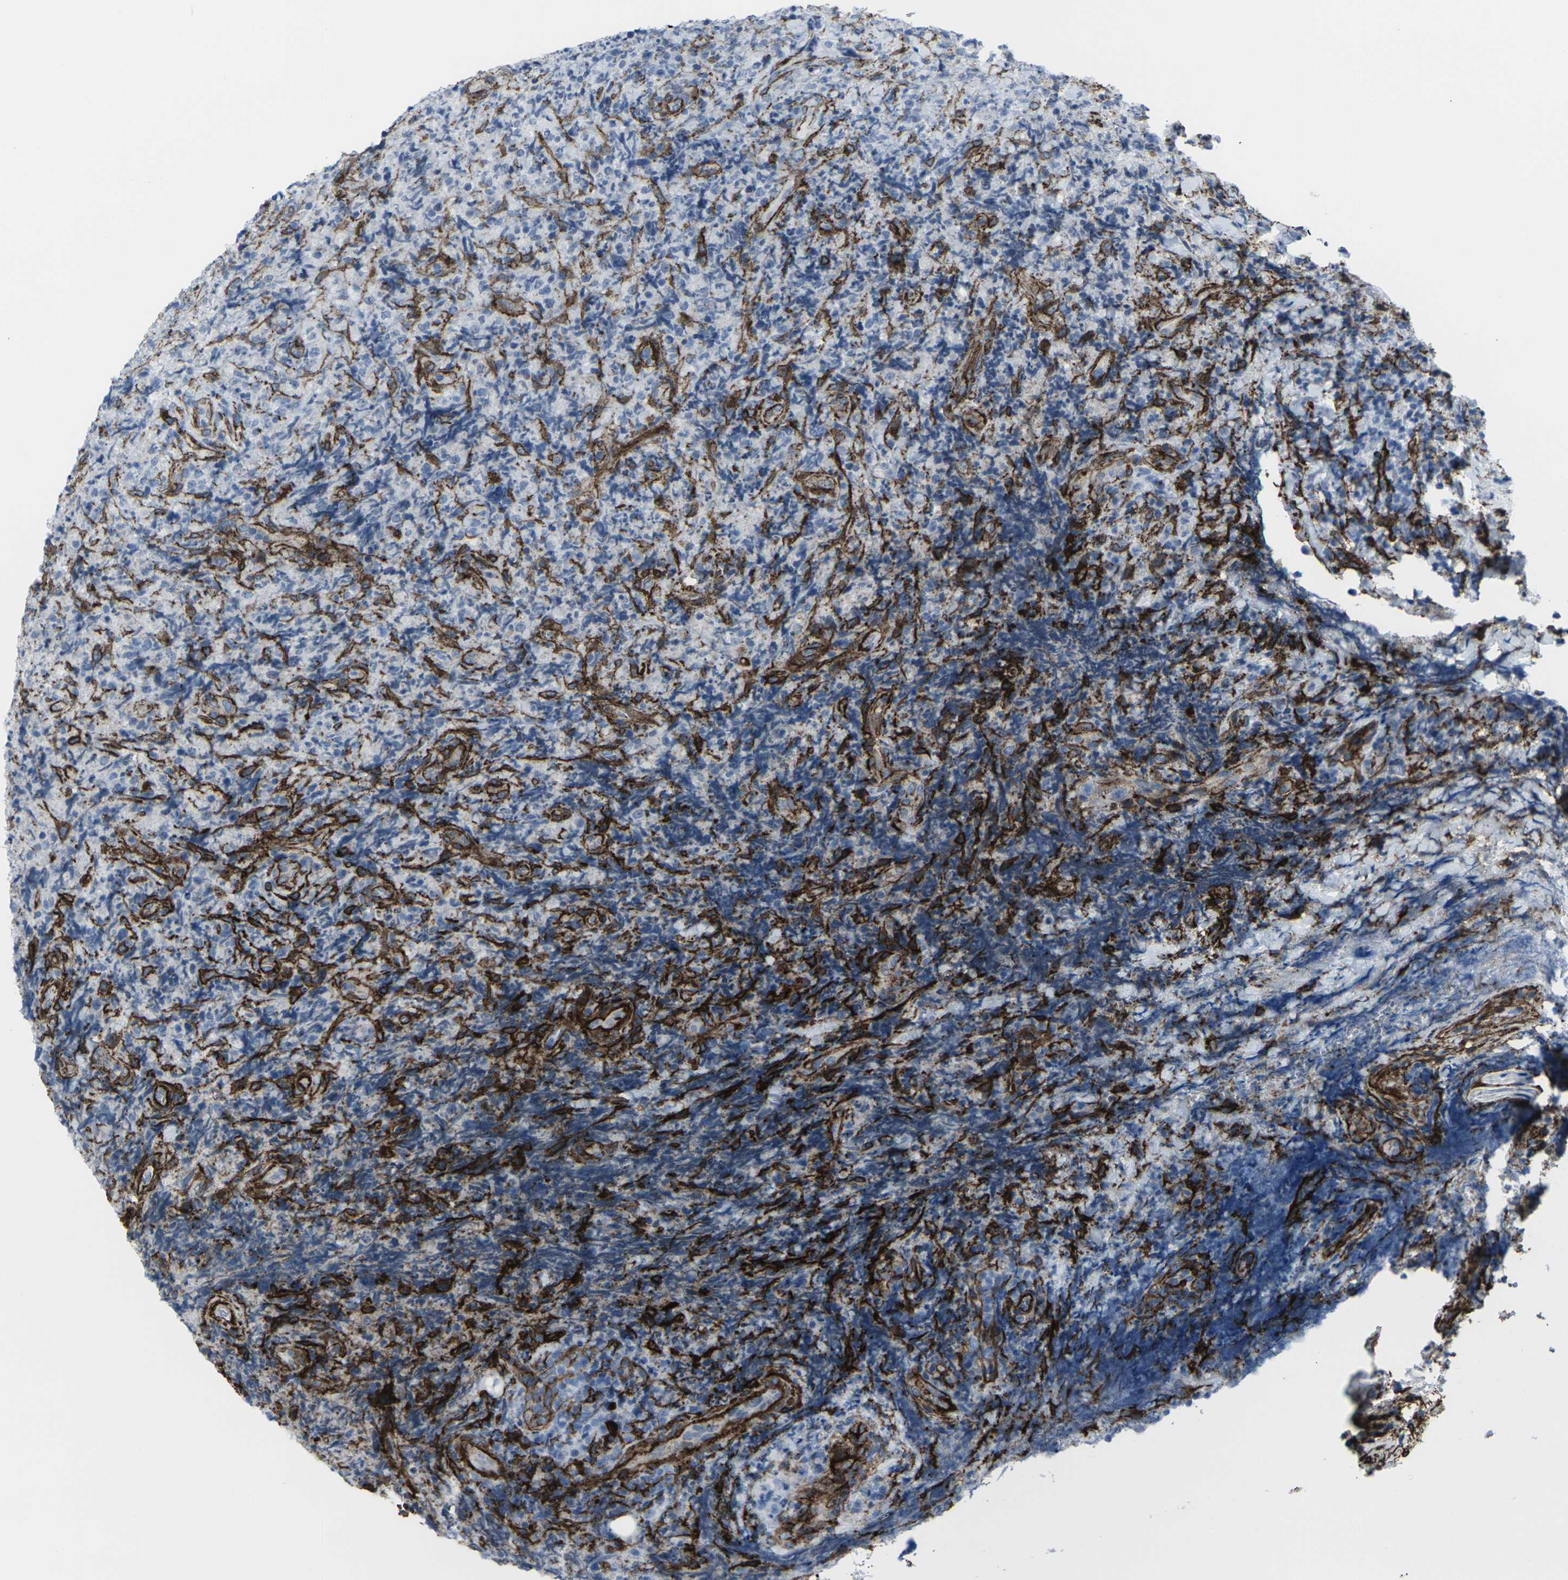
{"staining": {"intensity": "negative", "quantity": "none", "location": "none"}, "tissue": "lymphoma", "cell_type": "Tumor cells", "image_type": "cancer", "snomed": [{"axis": "morphology", "description": "Malignant lymphoma, non-Hodgkin's type, High grade"}, {"axis": "topography", "description": "Tonsil"}], "caption": "This is an immunohistochemistry (IHC) histopathology image of human high-grade malignant lymphoma, non-Hodgkin's type. There is no positivity in tumor cells.", "gene": "CDH11", "patient": {"sex": "female", "age": 36}}